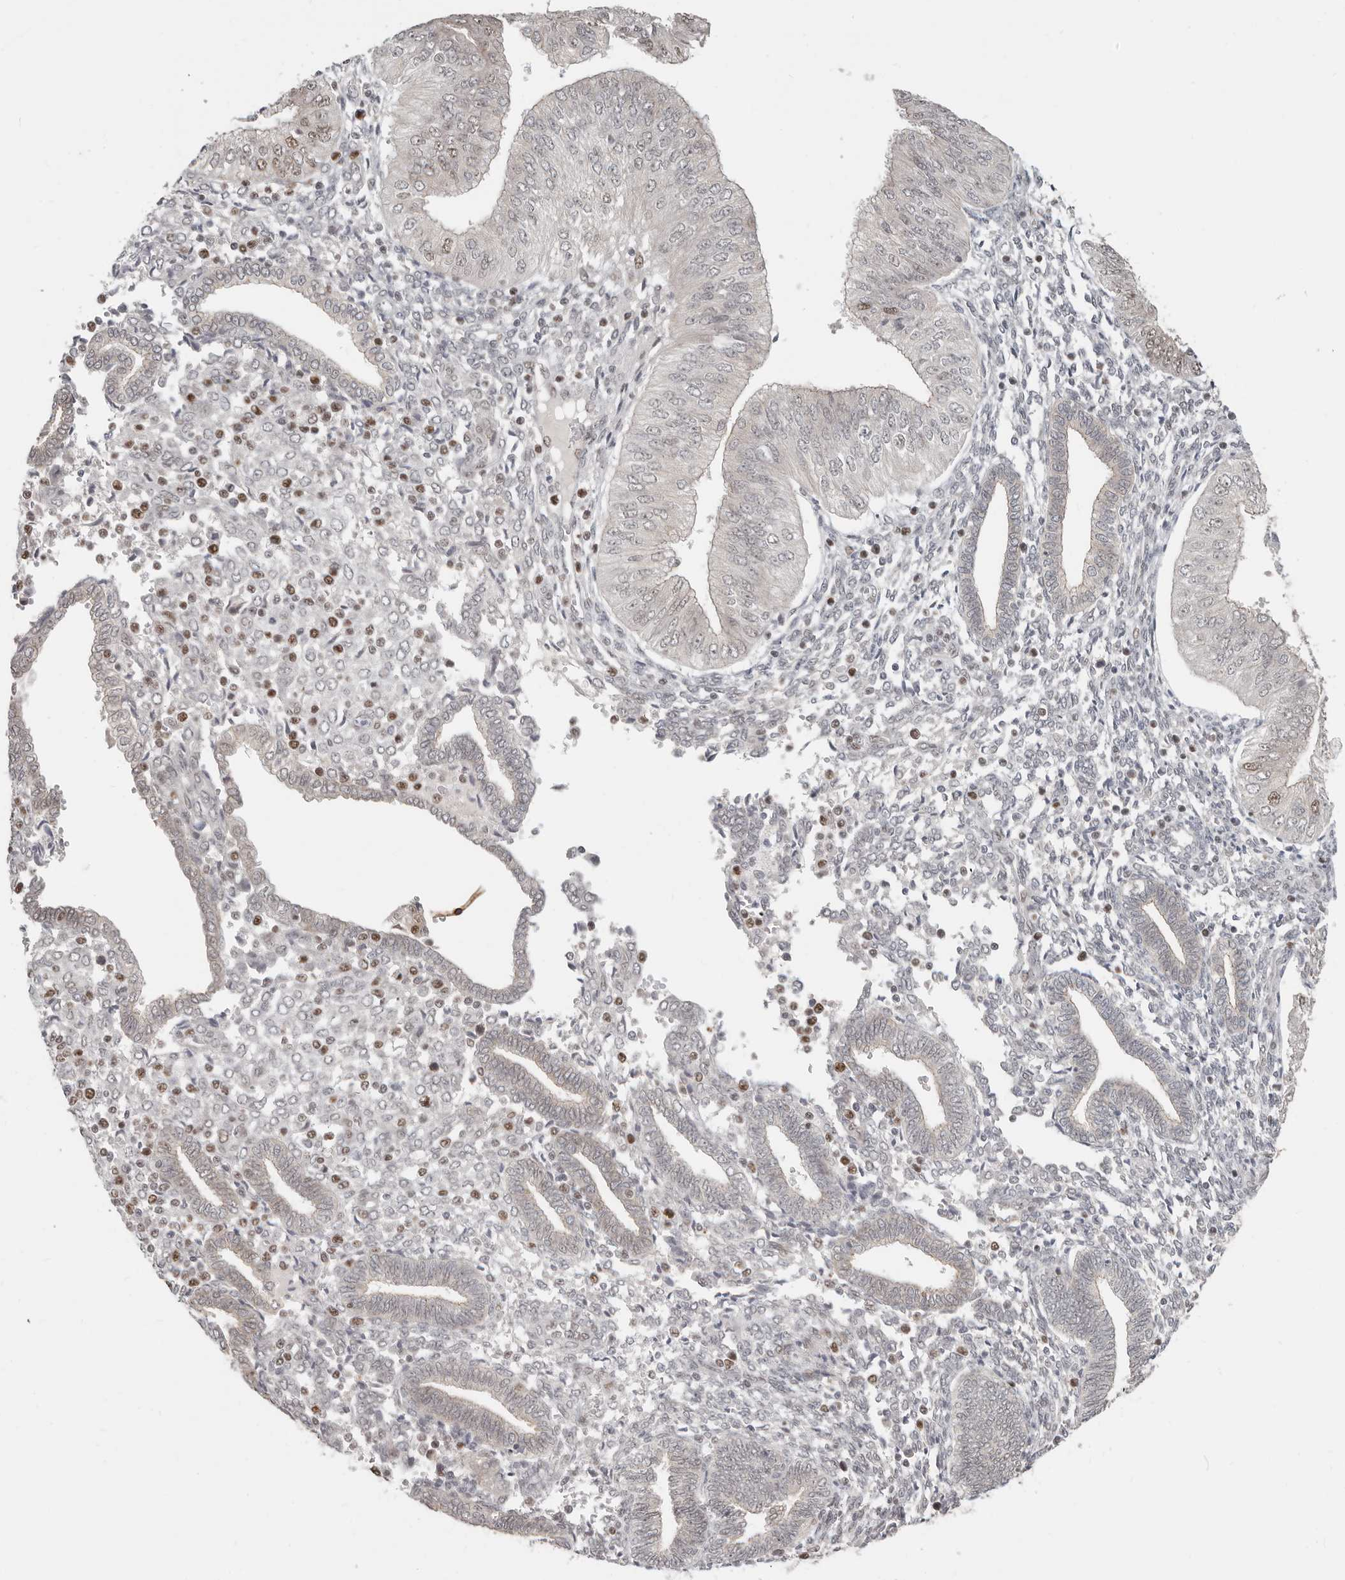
{"staining": {"intensity": "weak", "quantity": "<25%", "location": "nuclear"}, "tissue": "endometrial cancer", "cell_type": "Tumor cells", "image_type": "cancer", "snomed": [{"axis": "morphology", "description": "Normal tissue, NOS"}, {"axis": "morphology", "description": "Adenocarcinoma, NOS"}, {"axis": "topography", "description": "Endometrium"}], "caption": "This is an immunohistochemistry (IHC) micrograph of human endometrial adenocarcinoma. There is no staining in tumor cells.", "gene": "RFC2", "patient": {"sex": "female", "age": 53}}